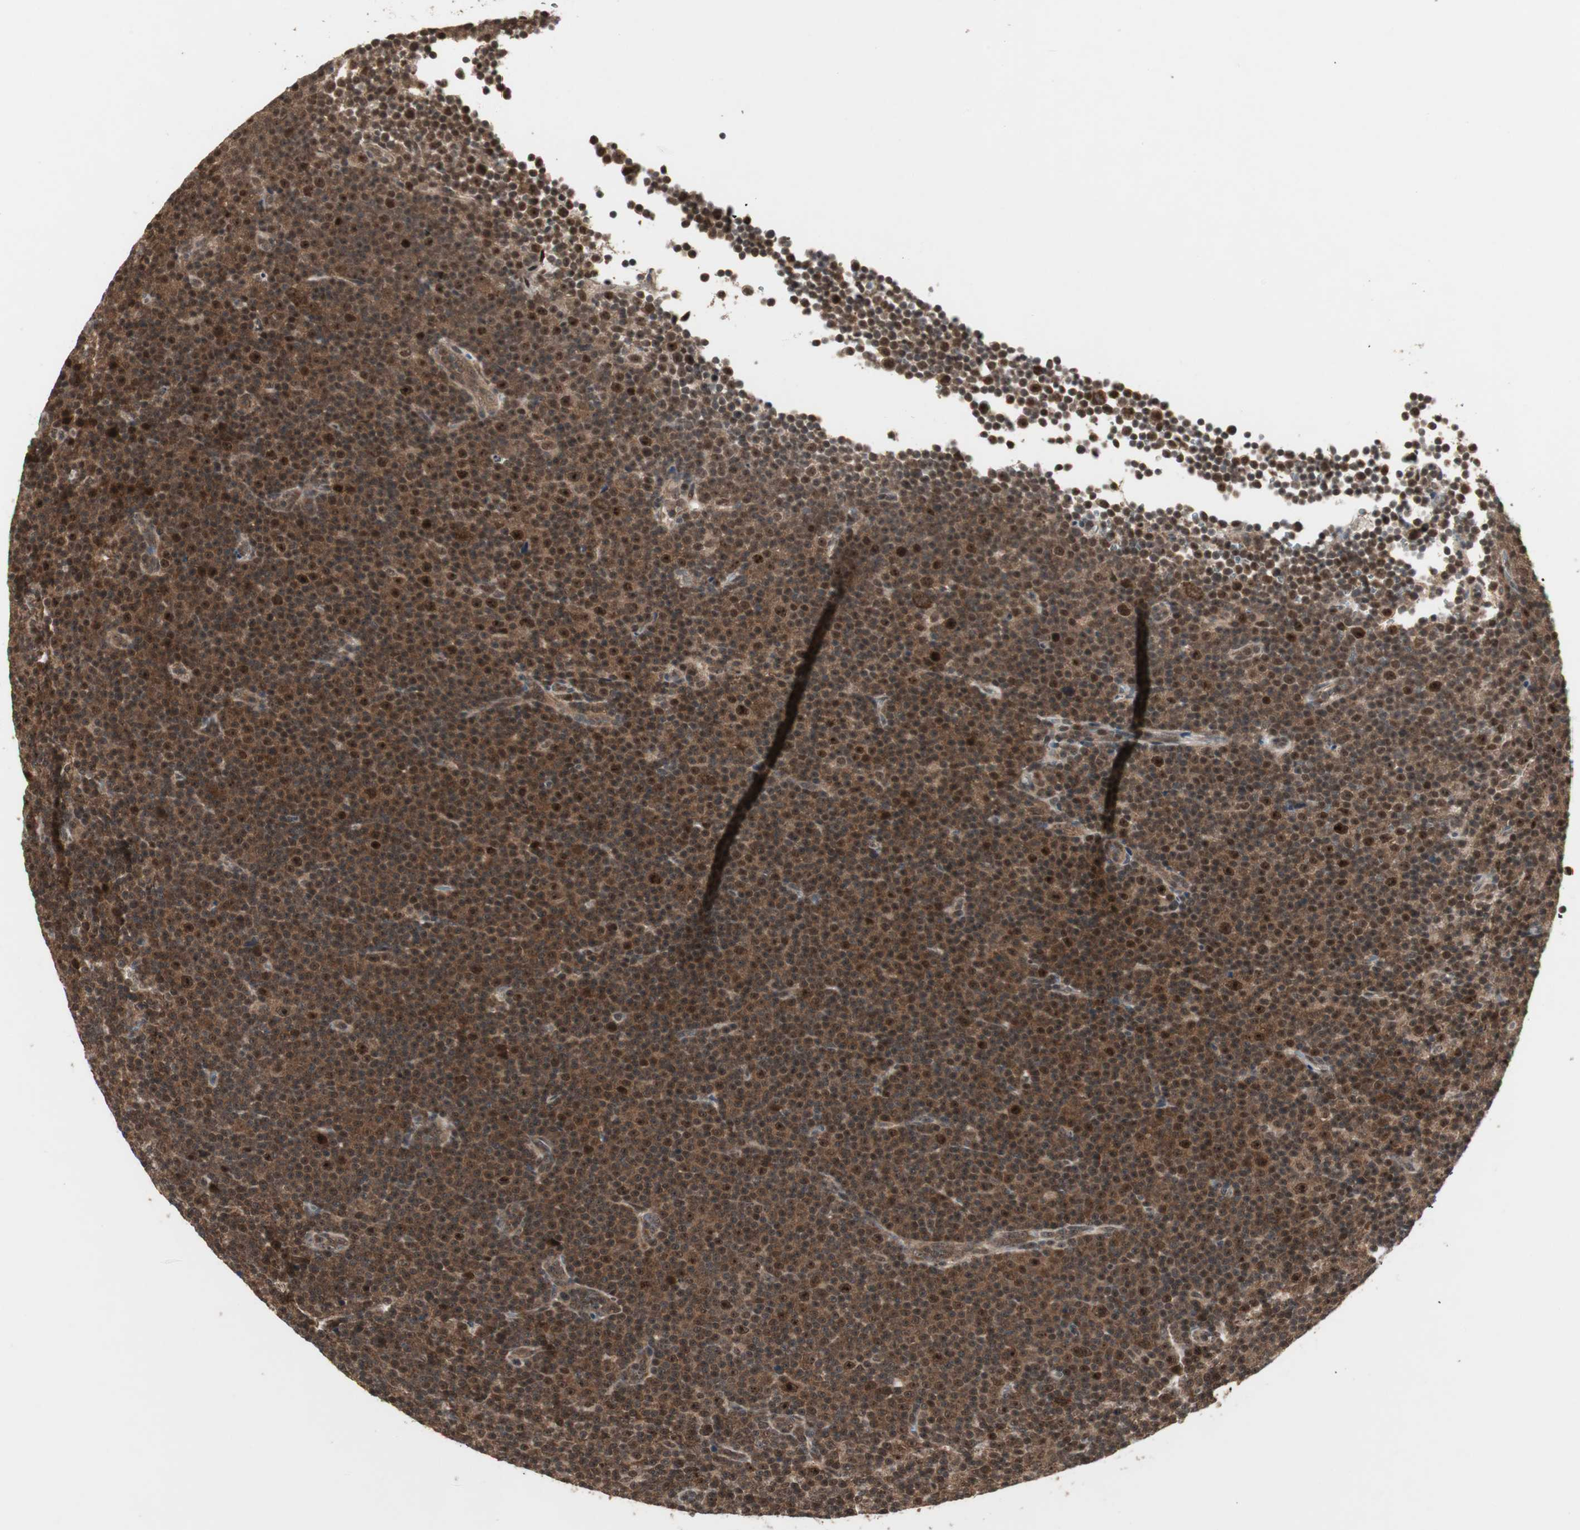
{"staining": {"intensity": "strong", "quantity": ">75%", "location": "cytoplasmic/membranous,nuclear"}, "tissue": "lymphoma", "cell_type": "Tumor cells", "image_type": "cancer", "snomed": [{"axis": "morphology", "description": "Malignant lymphoma, non-Hodgkin's type, Low grade"}, {"axis": "topography", "description": "Lymph node"}], "caption": "A histopathology image showing strong cytoplasmic/membranous and nuclear staining in approximately >75% of tumor cells in lymphoma, as visualized by brown immunohistochemical staining.", "gene": "CSNK2B", "patient": {"sex": "female", "age": 67}}